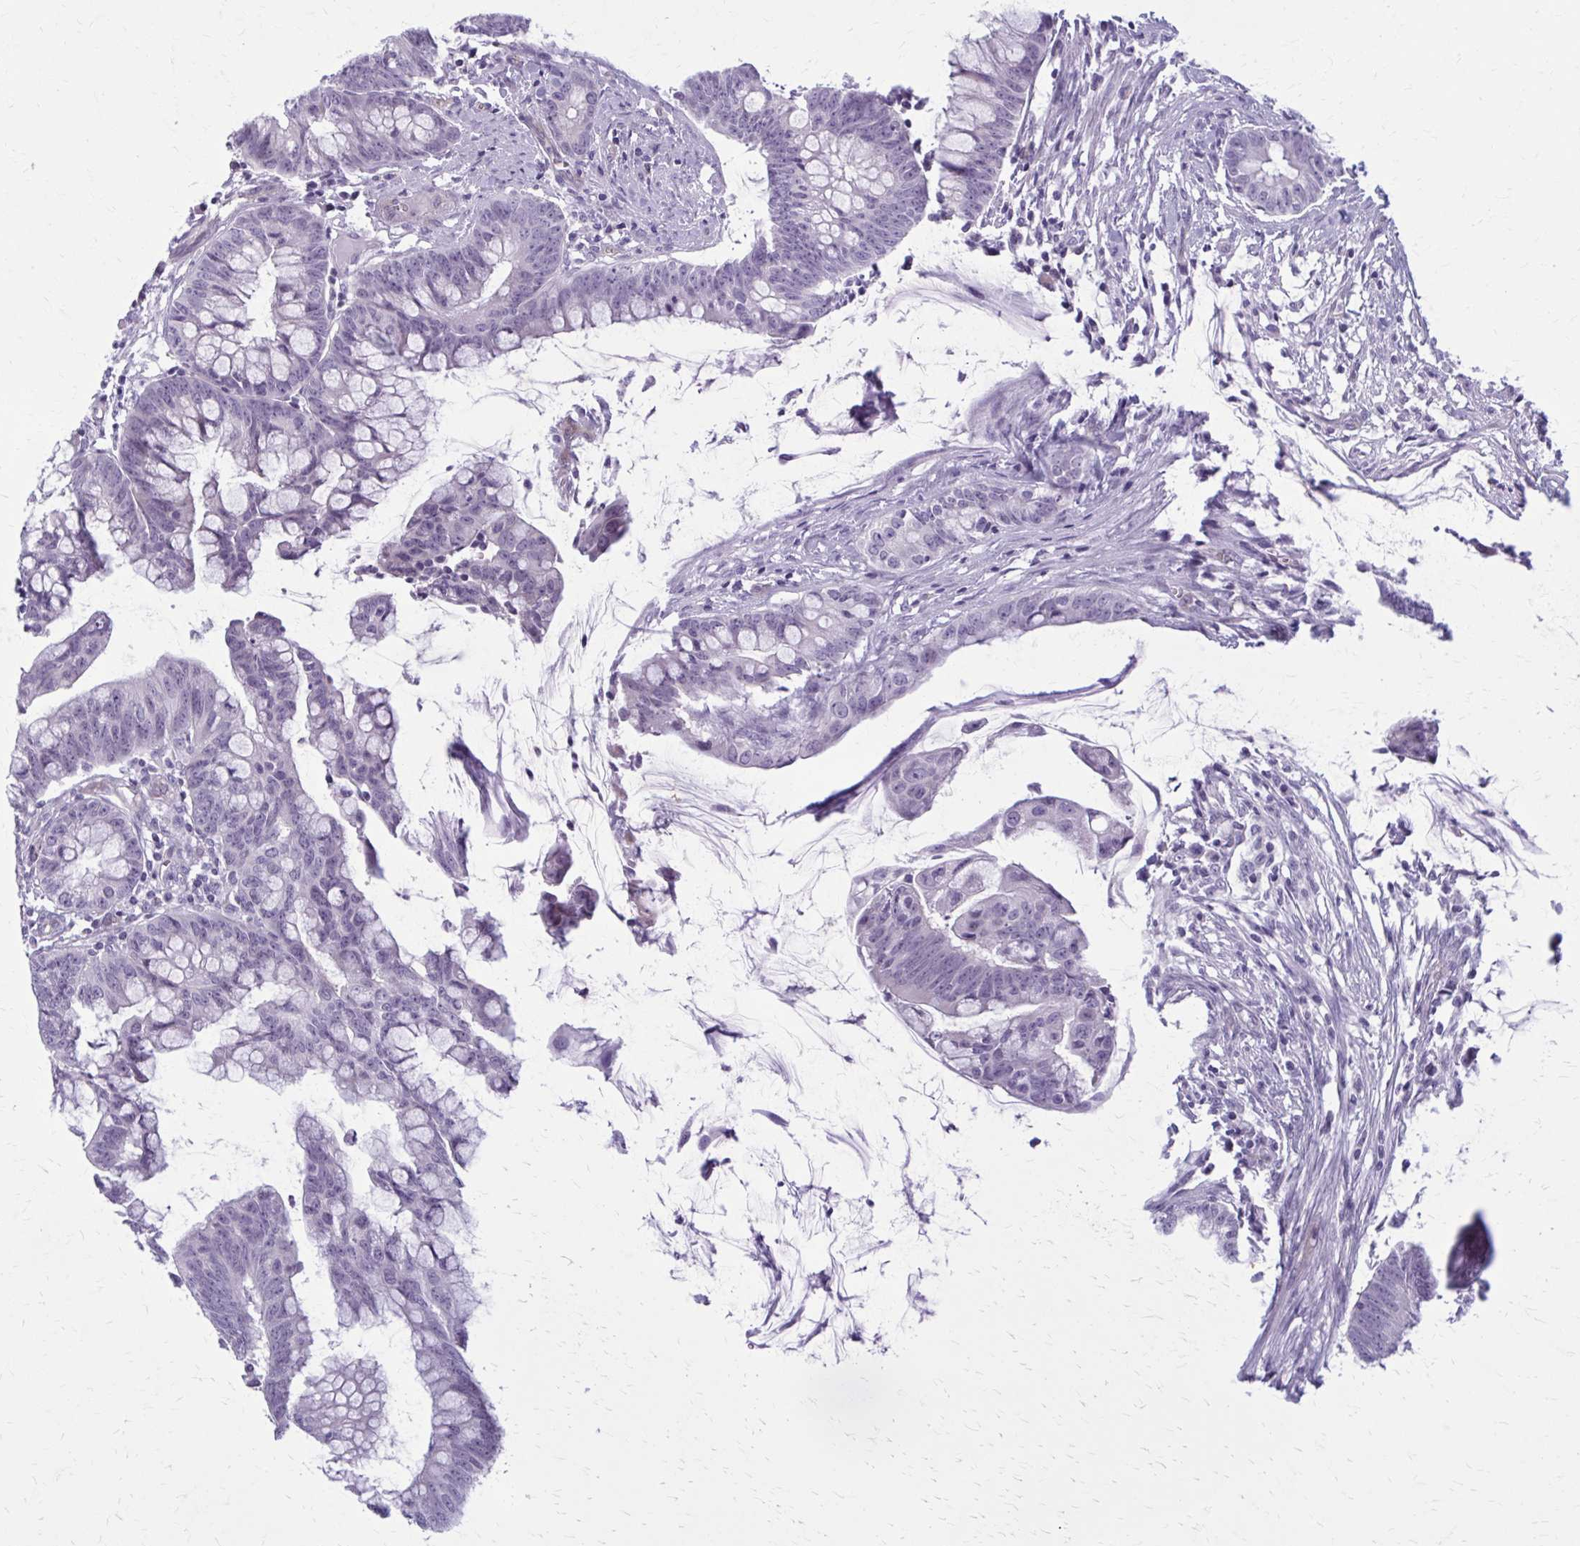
{"staining": {"intensity": "negative", "quantity": "none", "location": "none"}, "tissue": "colorectal cancer", "cell_type": "Tumor cells", "image_type": "cancer", "snomed": [{"axis": "morphology", "description": "Adenocarcinoma, NOS"}, {"axis": "topography", "description": "Colon"}], "caption": "Tumor cells are negative for protein expression in human adenocarcinoma (colorectal). The staining was performed using DAB (3,3'-diaminobenzidine) to visualize the protein expression in brown, while the nuclei were stained in blue with hematoxylin (Magnification: 20x).", "gene": "CASQ2", "patient": {"sex": "male", "age": 62}}